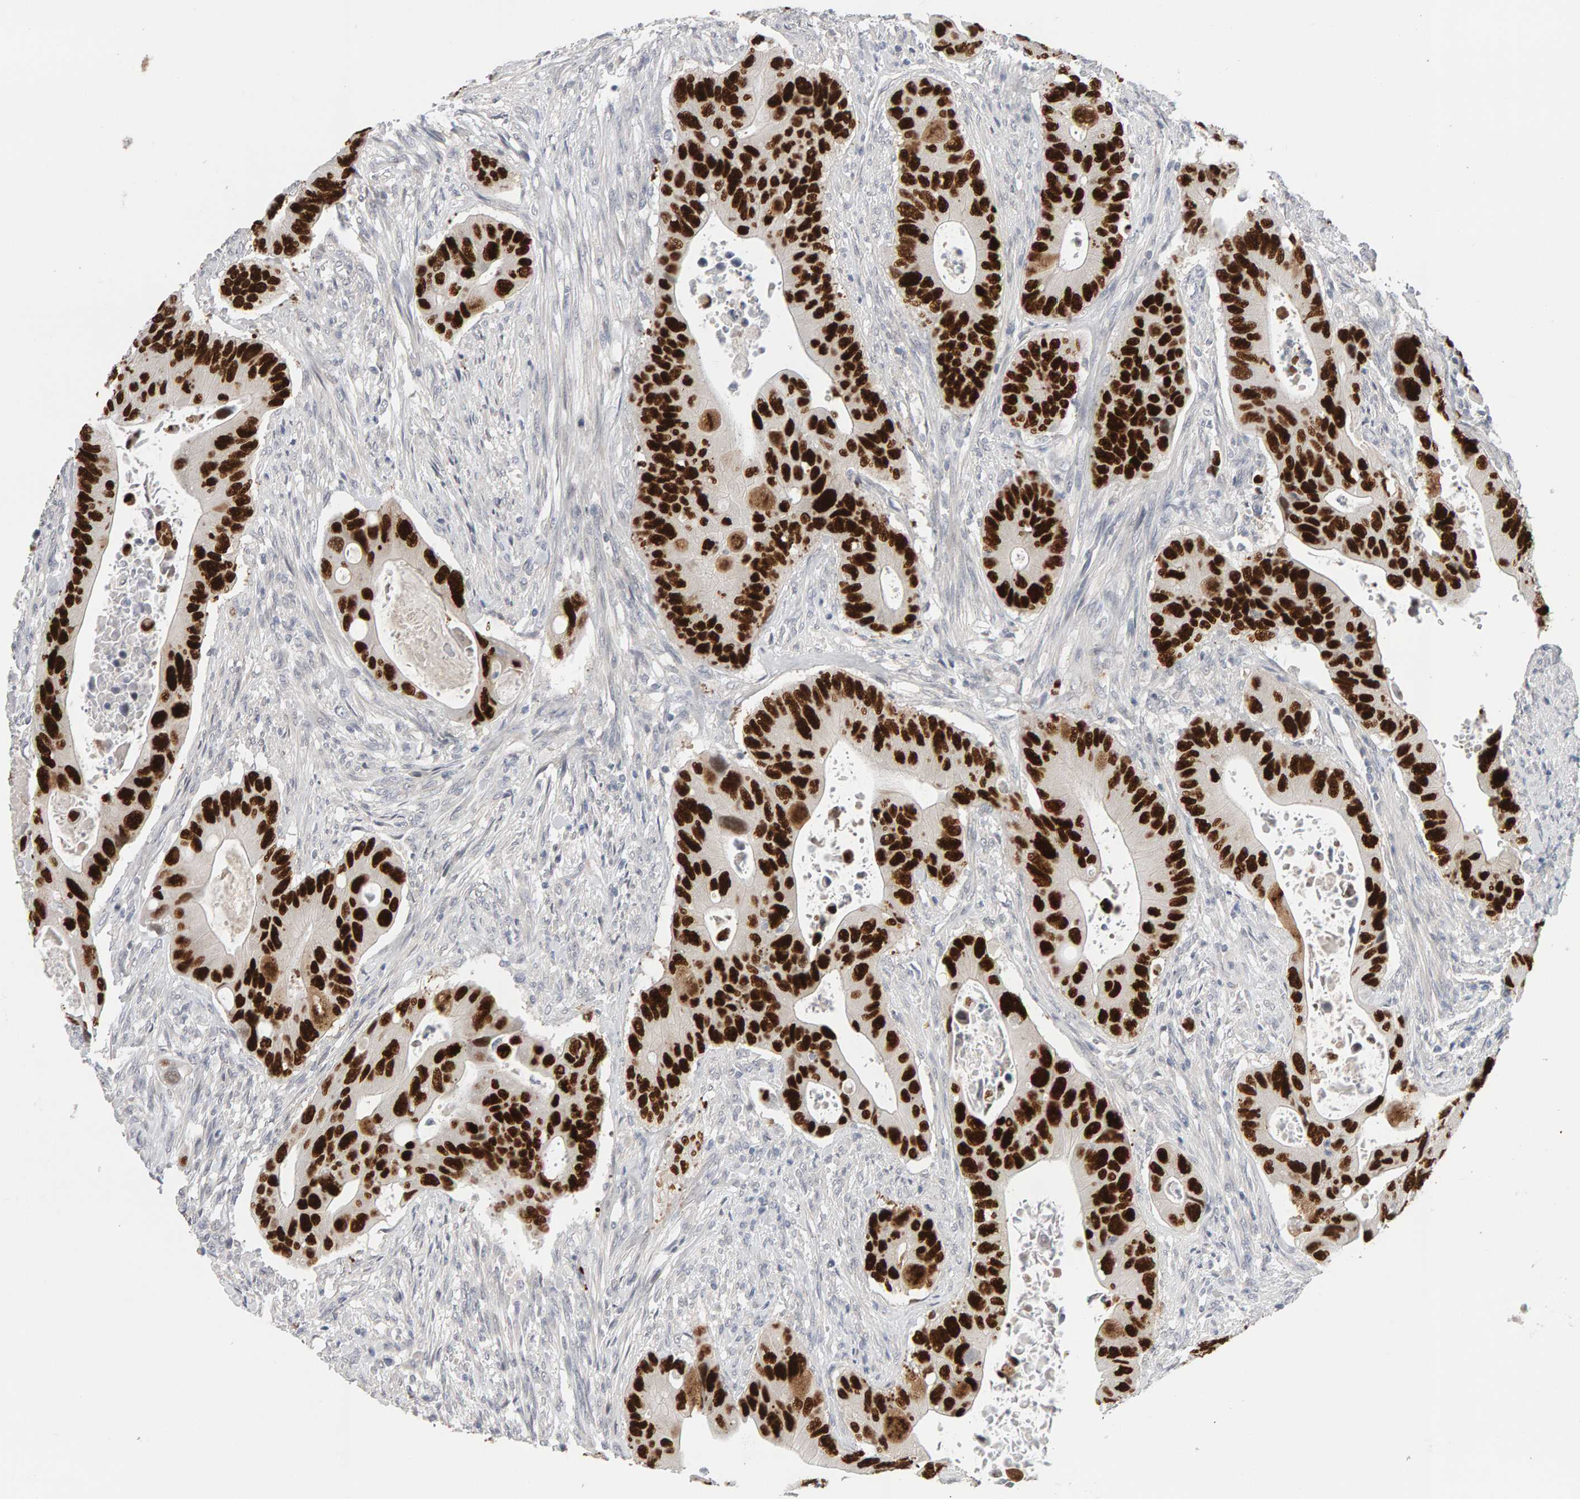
{"staining": {"intensity": "strong", "quantity": ">75%", "location": "nuclear"}, "tissue": "colorectal cancer", "cell_type": "Tumor cells", "image_type": "cancer", "snomed": [{"axis": "morphology", "description": "Adenocarcinoma, NOS"}, {"axis": "topography", "description": "Rectum"}], "caption": "Immunohistochemistry (IHC) photomicrograph of human colorectal cancer (adenocarcinoma) stained for a protein (brown), which shows high levels of strong nuclear expression in approximately >75% of tumor cells.", "gene": "HNF4A", "patient": {"sex": "female", "age": 57}}